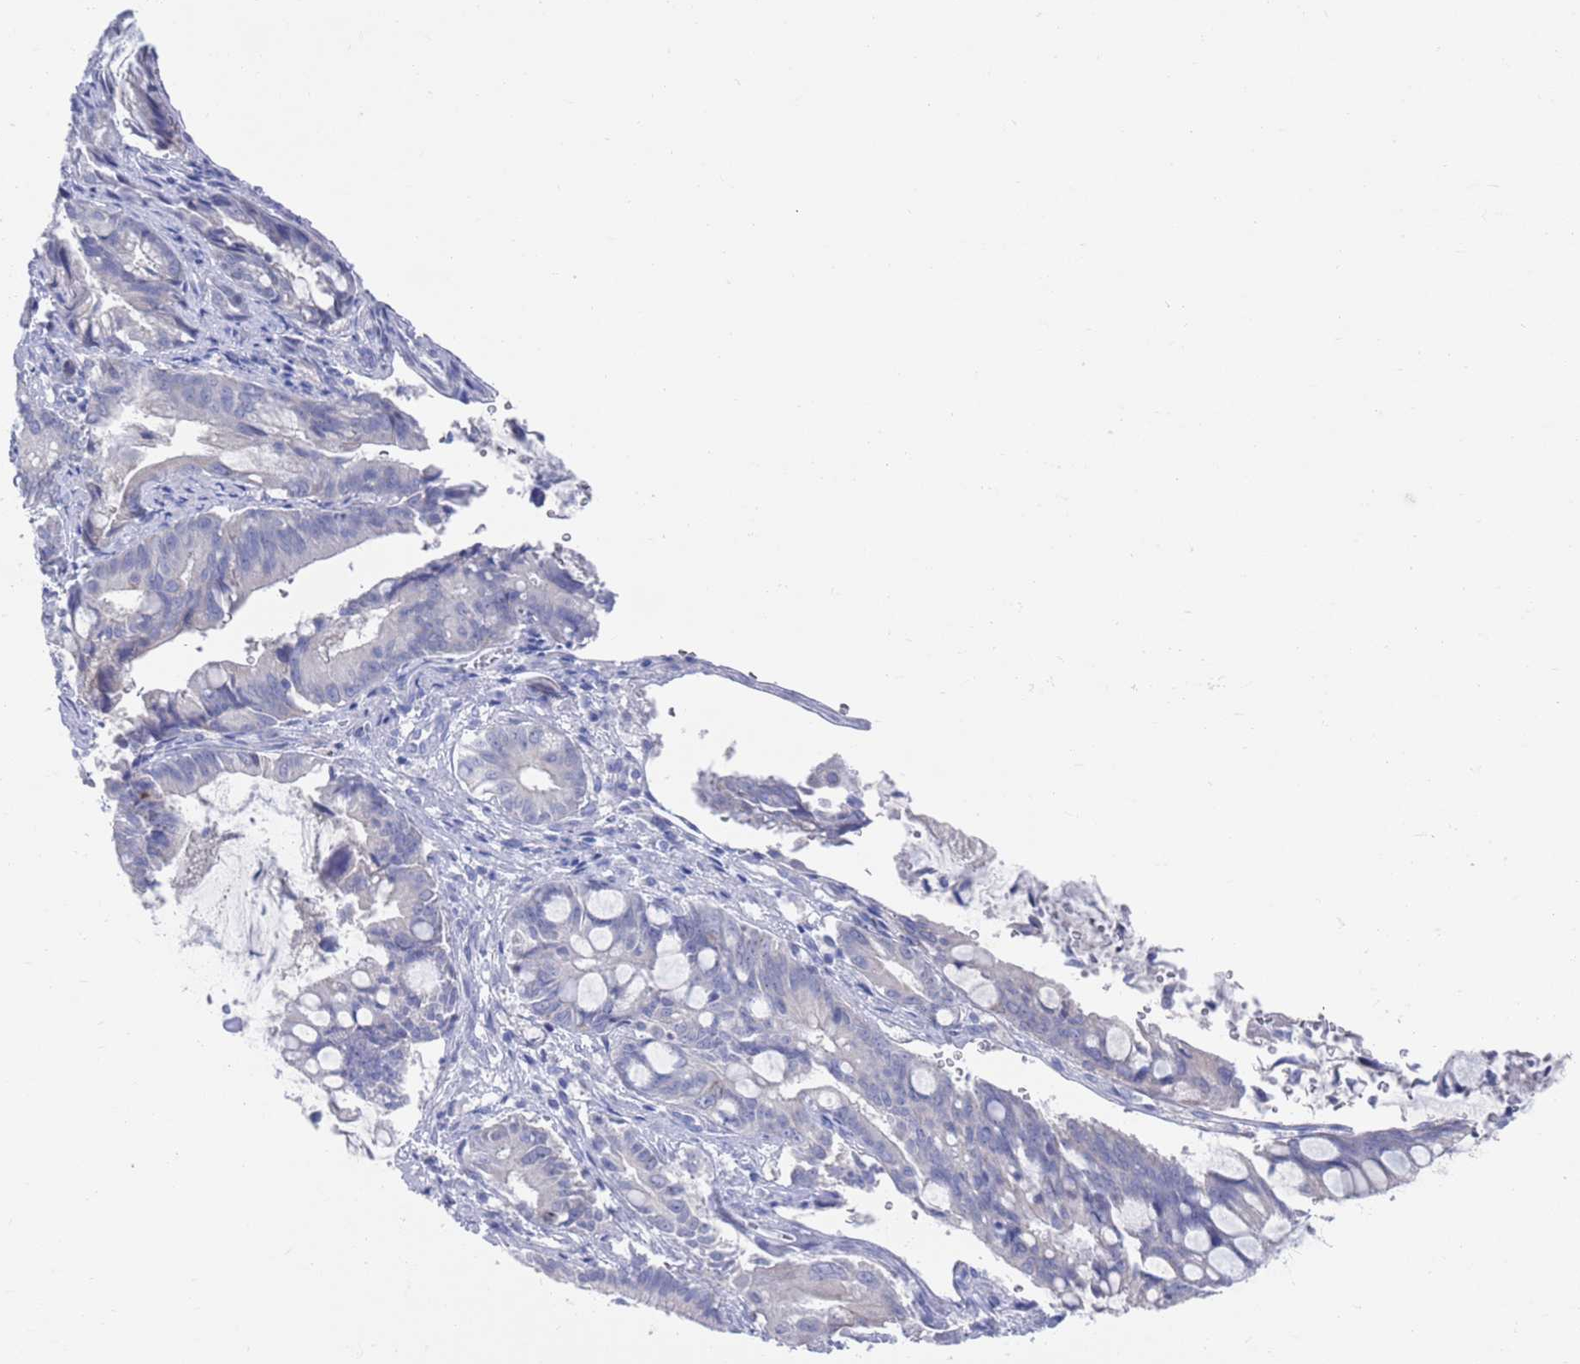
{"staining": {"intensity": "negative", "quantity": "none", "location": "none"}, "tissue": "pancreatic cancer", "cell_type": "Tumor cells", "image_type": "cancer", "snomed": [{"axis": "morphology", "description": "Adenocarcinoma, NOS"}, {"axis": "topography", "description": "Pancreas"}], "caption": "IHC histopathology image of neoplastic tissue: pancreatic cancer (adenocarcinoma) stained with DAB (3,3'-diaminobenzidine) exhibits no significant protein expression in tumor cells. The staining is performed using DAB brown chromogen with nuclei counter-stained in using hematoxylin.", "gene": "MTMR2", "patient": {"sex": "male", "age": 68}}